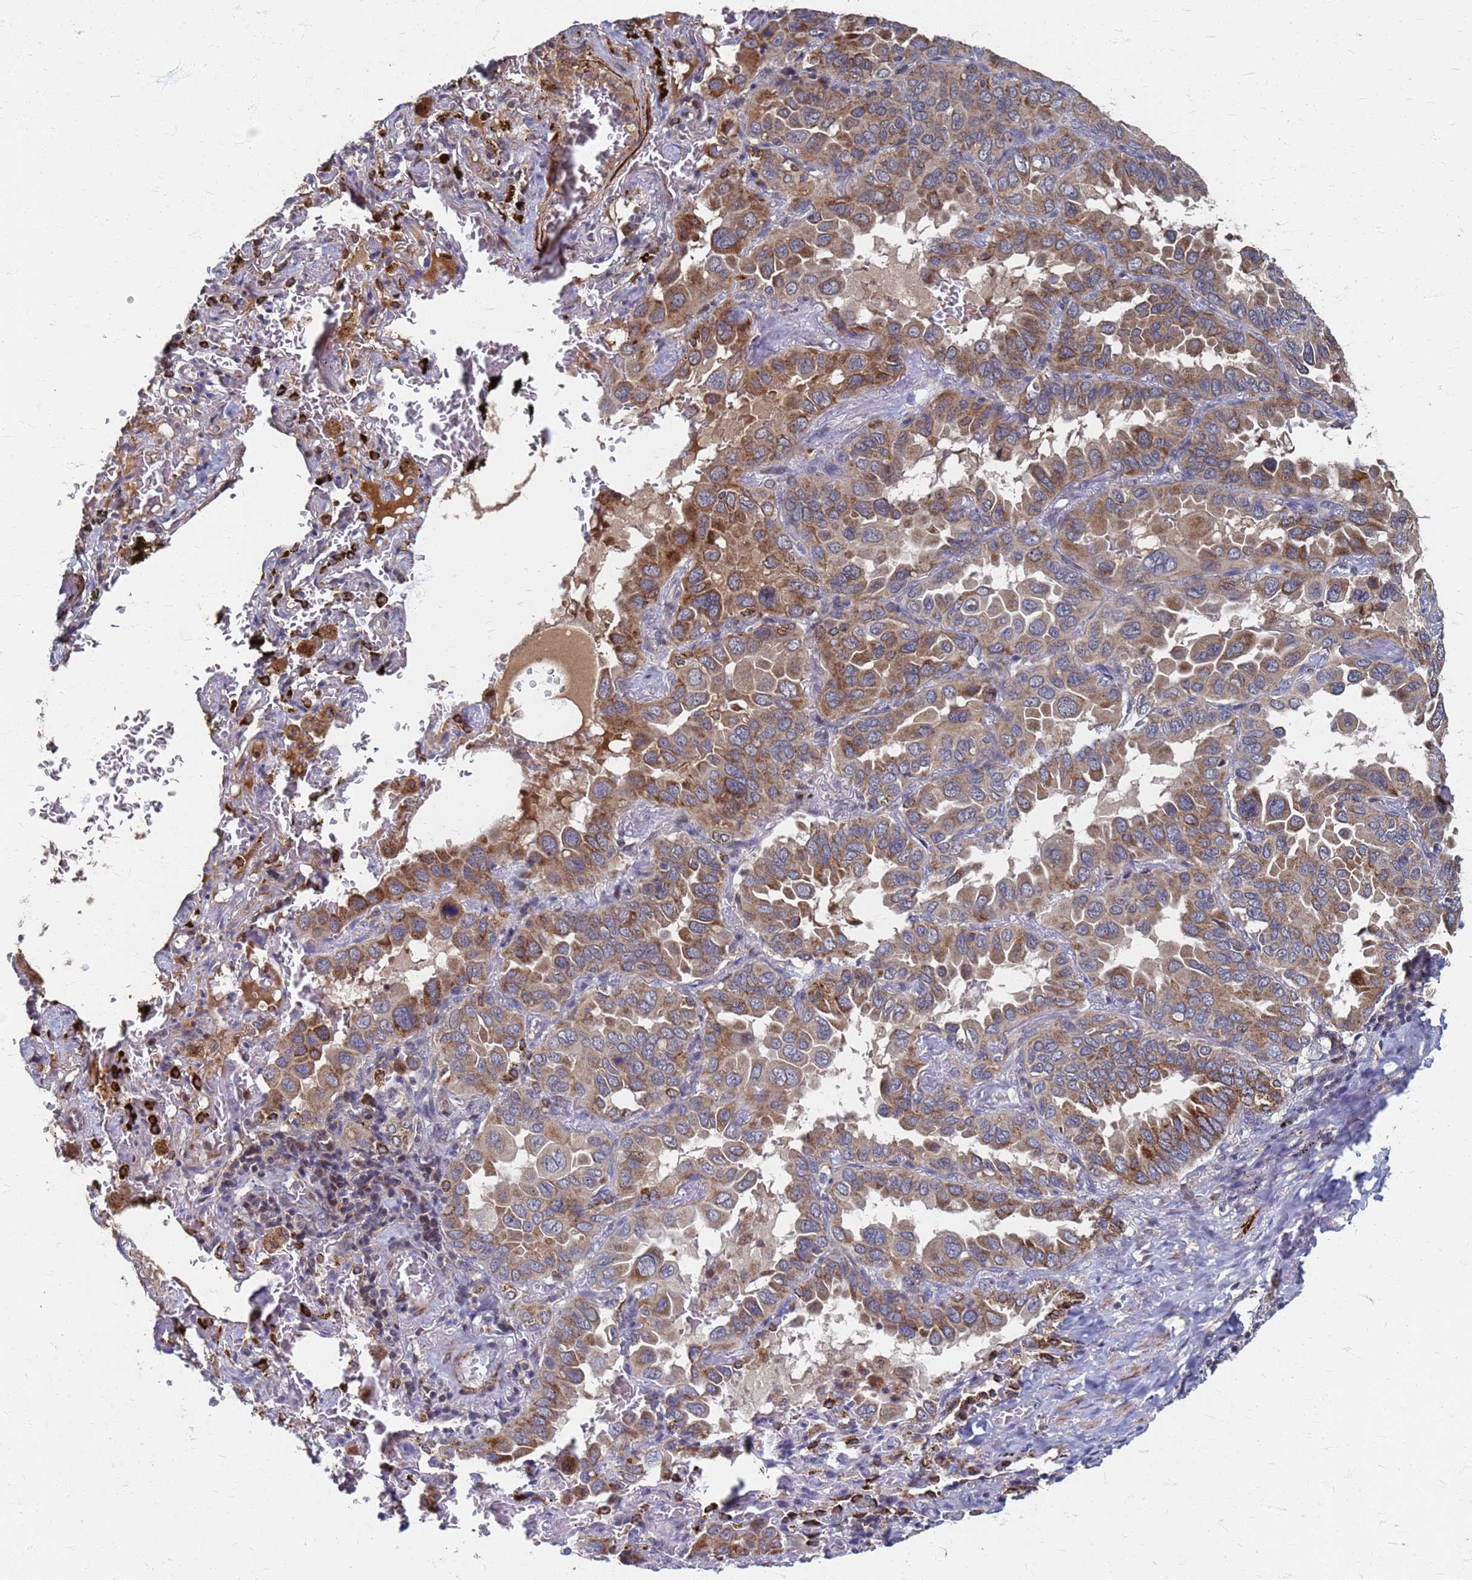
{"staining": {"intensity": "moderate", "quantity": ">75%", "location": "cytoplasmic/membranous"}, "tissue": "lung cancer", "cell_type": "Tumor cells", "image_type": "cancer", "snomed": [{"axis": "morphology", "description": "Adenocarcinoma, NOS"}, {"axis": "topography", "description": "Lung"}], "caption": "Lung cancer (adenocarcinoma) tissue exhibits moderate cytoplasmic/membranous positivity in about >75% of tumor cells", "gene": "ATPAF1", "patient": {"sex": "male", "age": 64}}